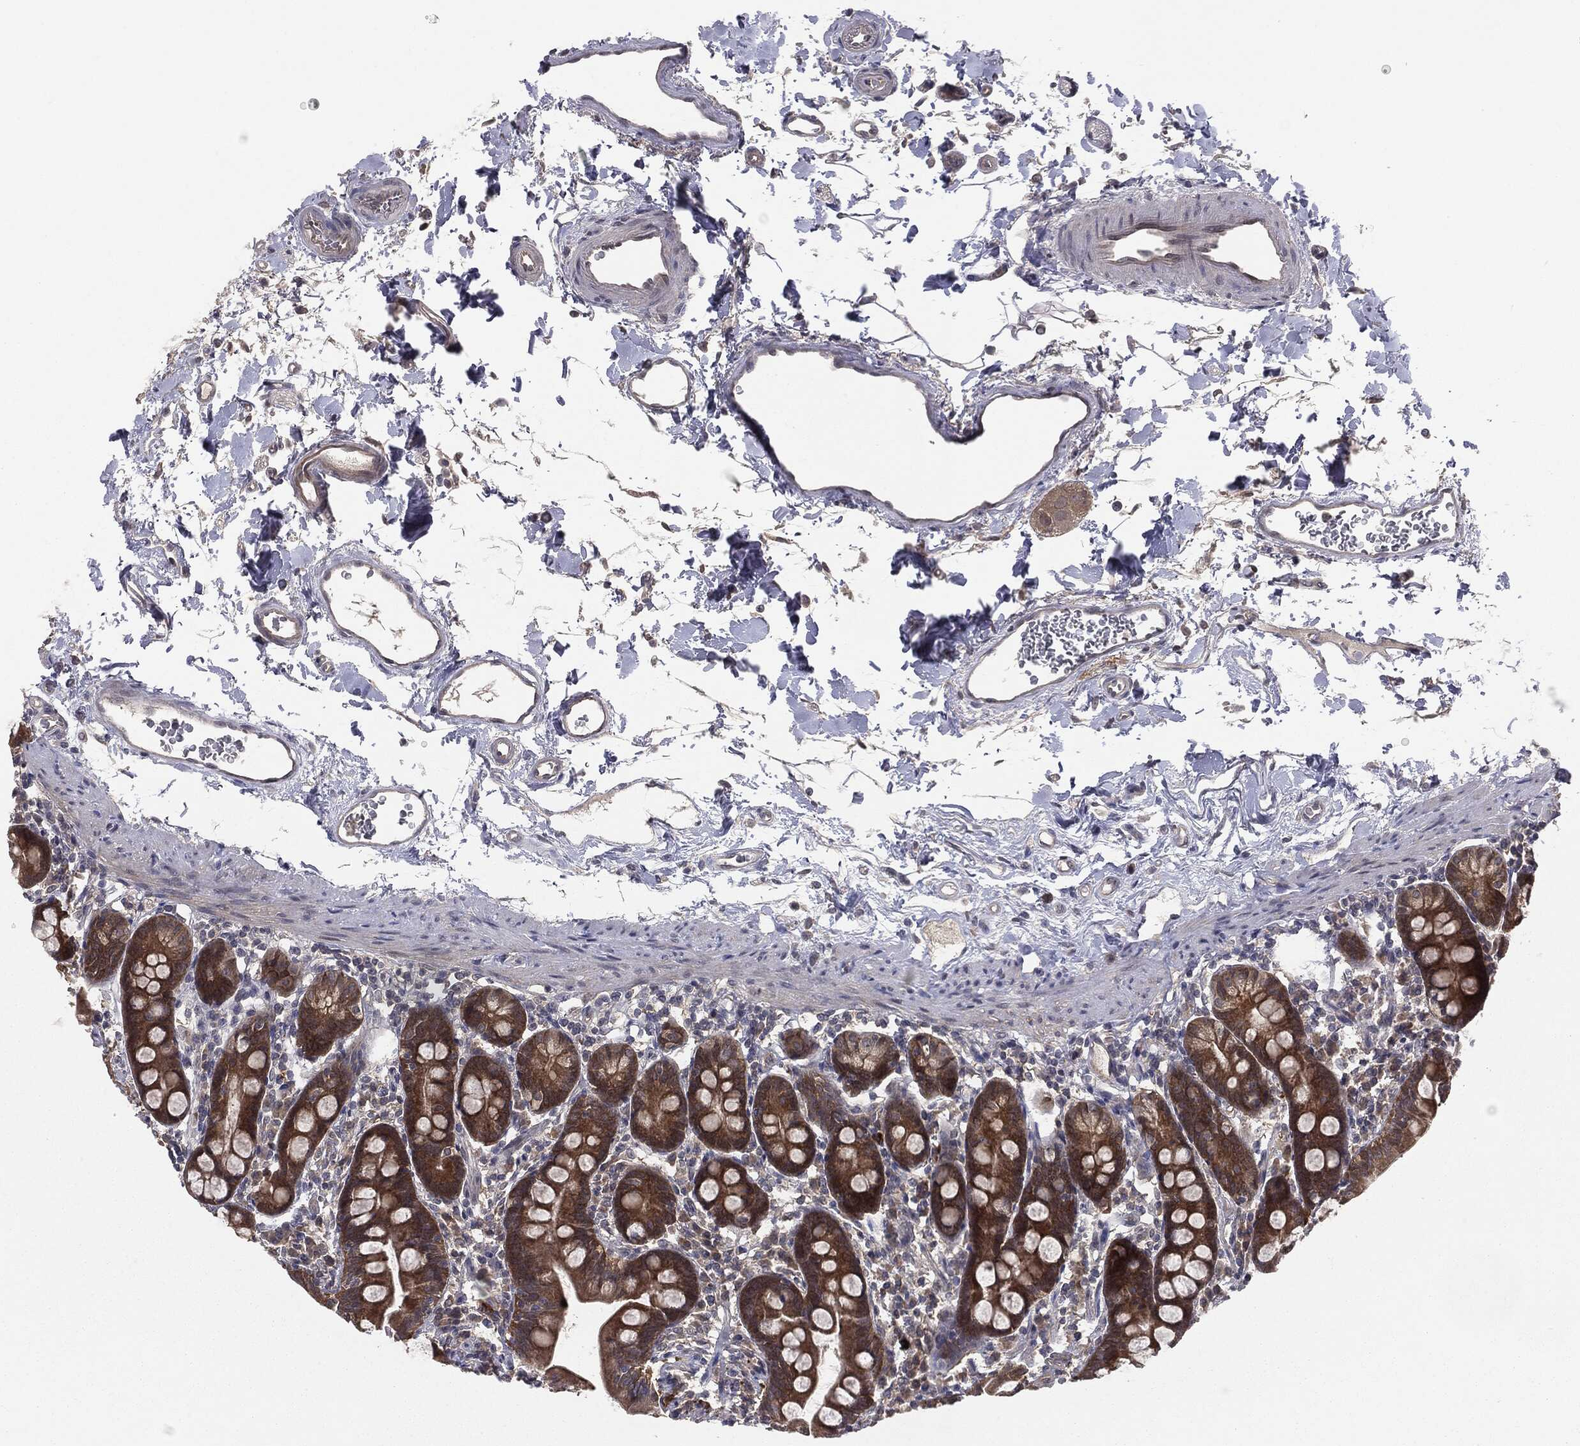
{"staining": {"intensity": "moderate", "quantity": ">75%", "location": "cytoplasmic/membranous"}, "tissue": "small intestine", "cell_type": "Glandular cells", "image_type": "normal", "snomed": [{"axis": "morphology", "description": "Normal tissue, NOS"}, {"axis": "topography", "description": "Small intestine"}], "caption": "The micrograph exhibits staining of normal small intestine, revealing moderate cytoplasmic/membranous protein staining (brown color) within glandular cells. The protein is shown in brown color, while the nuclei are stained blue.", "gene": "KRT7", "patient": {"sex": "female", "age": 44}}